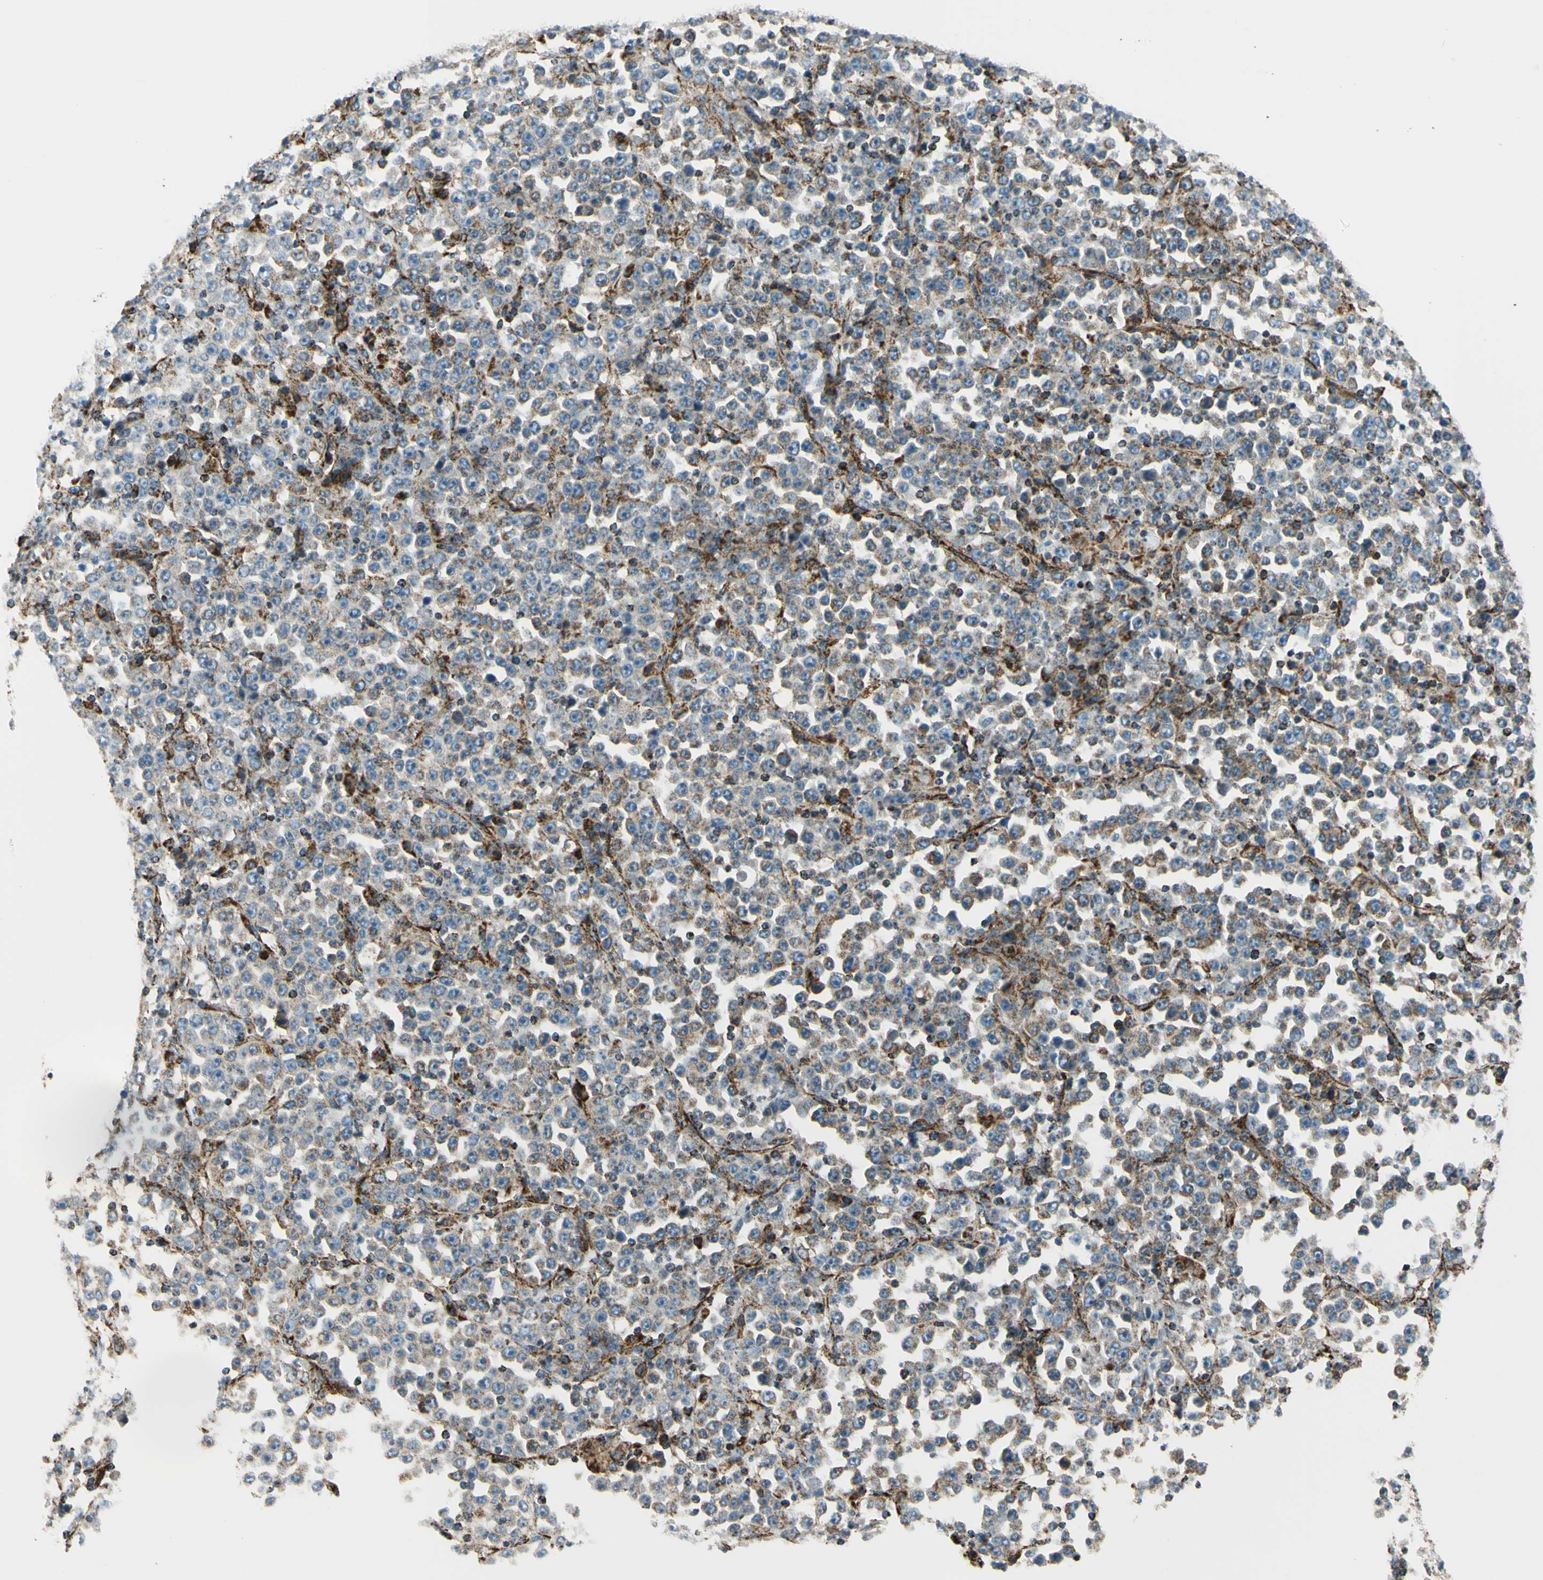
{"staining": {"intensity": "weak", "quantity": ">75%", "location": "cytoplasmic/membranous"}, "tissue": "stomach cancer", "cell_type": "Tumor cells", "image_type": "cancer", "snomed": [{"axis": "morphology", "description": "Normal tissue, NOS"}, {"axis": "morphology", "description": "Adenocarcinoma, NOS"}, {"axis": "topography", "description": "Stomach, upper"}, {"axis": "topography", "description": "Stomach"}], "caption": "IHC staining of stomach cancer (adenocarcinoma), which reveals low levels of weak cytoplasmic/membranous expression in approximately >75% of tumor cells indicating weak cytoplasmic/membranous protein expression. The staining was performed using DAB (brown) for protein detection and nuclei were counterstained in hematoxylin (blue).", "gene": "MAVS", "patient": {"sex": "male", "age": 59}}